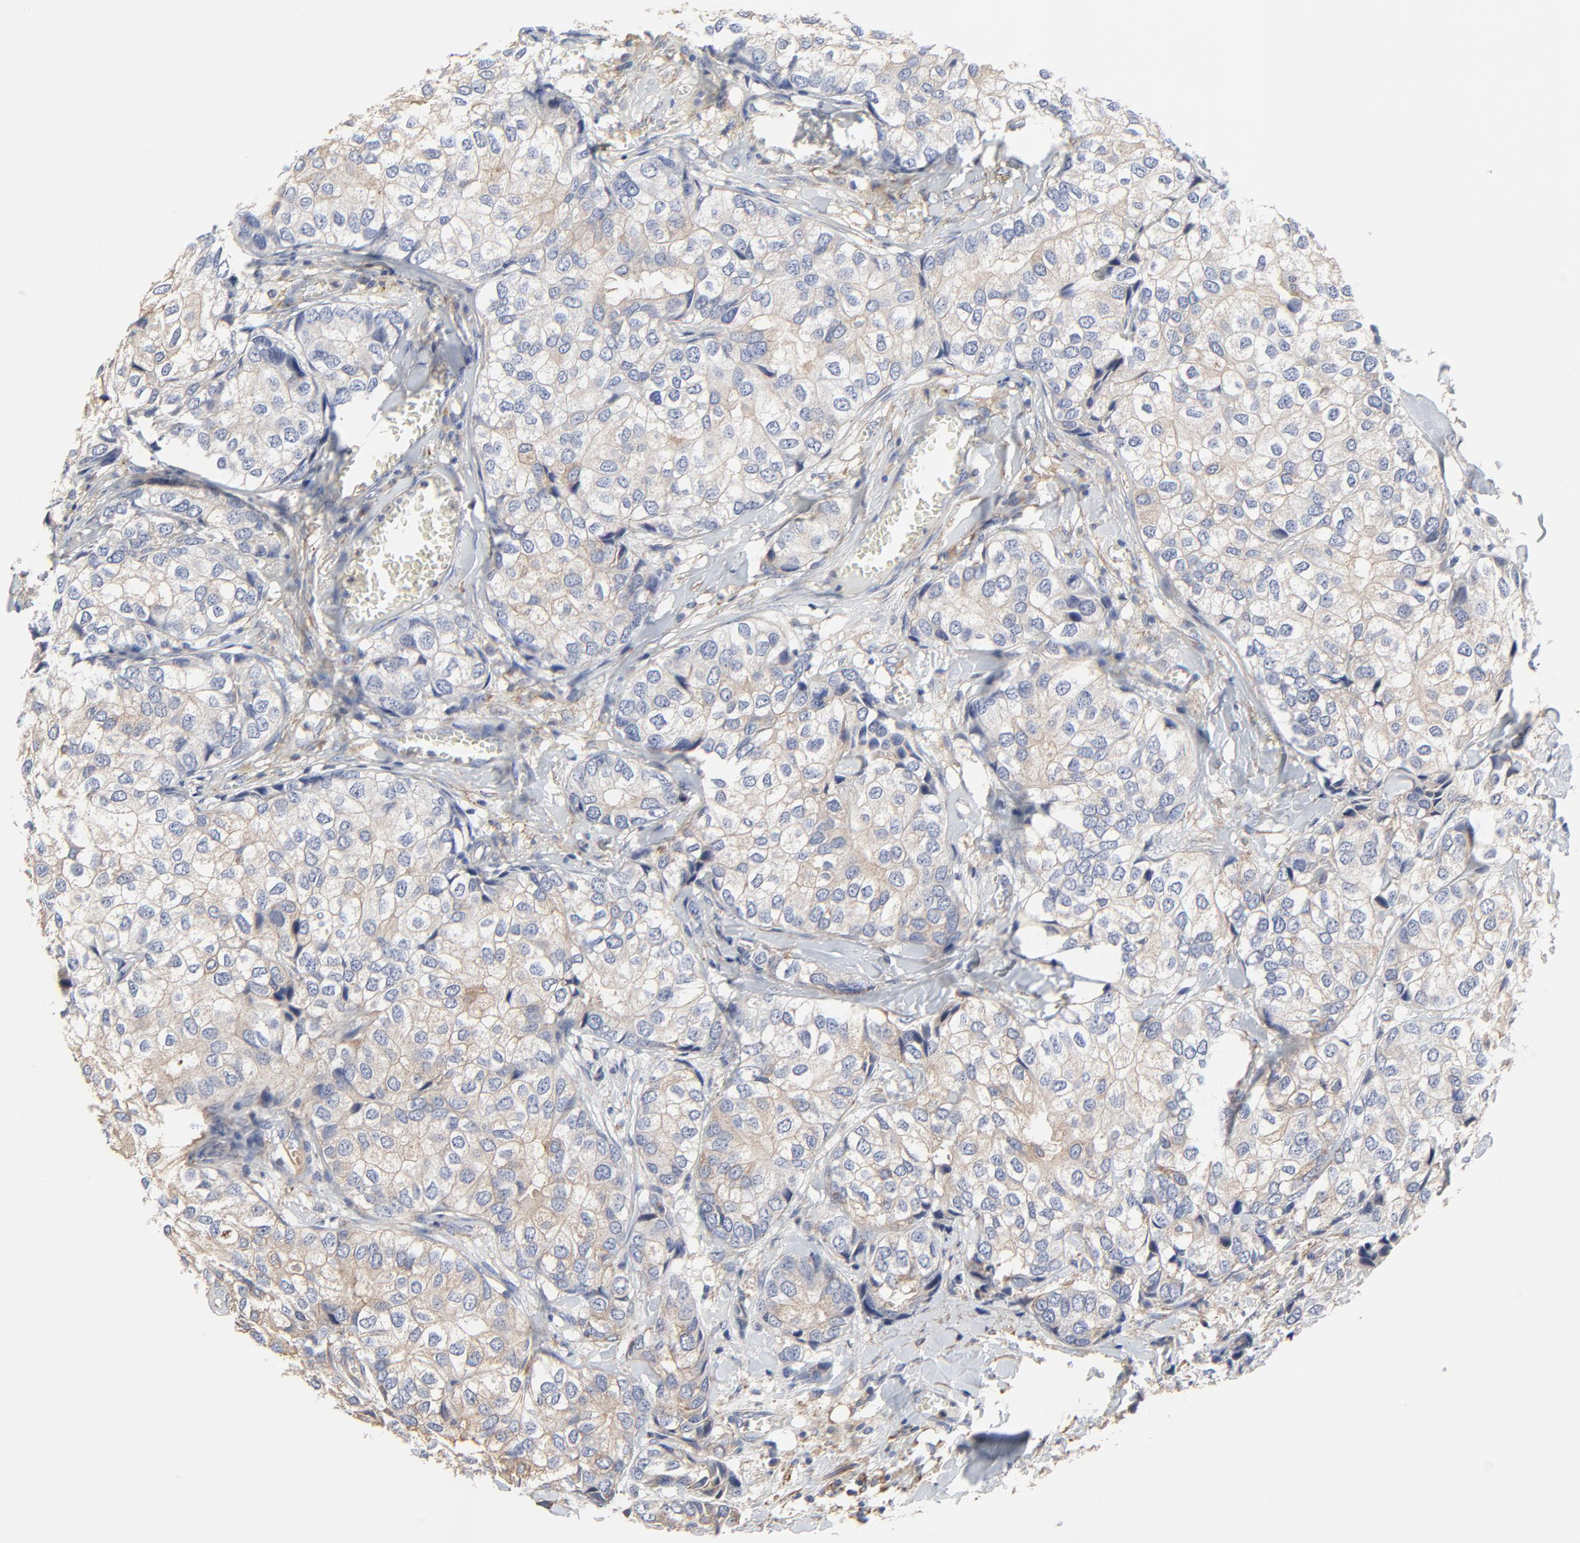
{"staining": {"intensity": "weak", "quantity": "25%-75%", "location": "cytoplasmic/membranous"}, "tissue": "breast cancer", "cell_type": "Tumor cells", "image_type": "cancer", "snomed": [{"axis": "morphology", "description": "Duct carcinoma"}, {"axis": "topography", "description": "Breast"}], "caption": "A low amount of weak cytoplasmic/membranous positivity is seen in approximately 25%-75% of tumor cells in breast cancer tissue. The staining was performed using DAB (3,3'-diaminobenzidine) to visualize the protein expression in brown, while the nuclei were stained in blue with hematoxylin (Magnification: 20x).", "gene": "NXF3", "patient": {"sex": "female", "age": 68}}